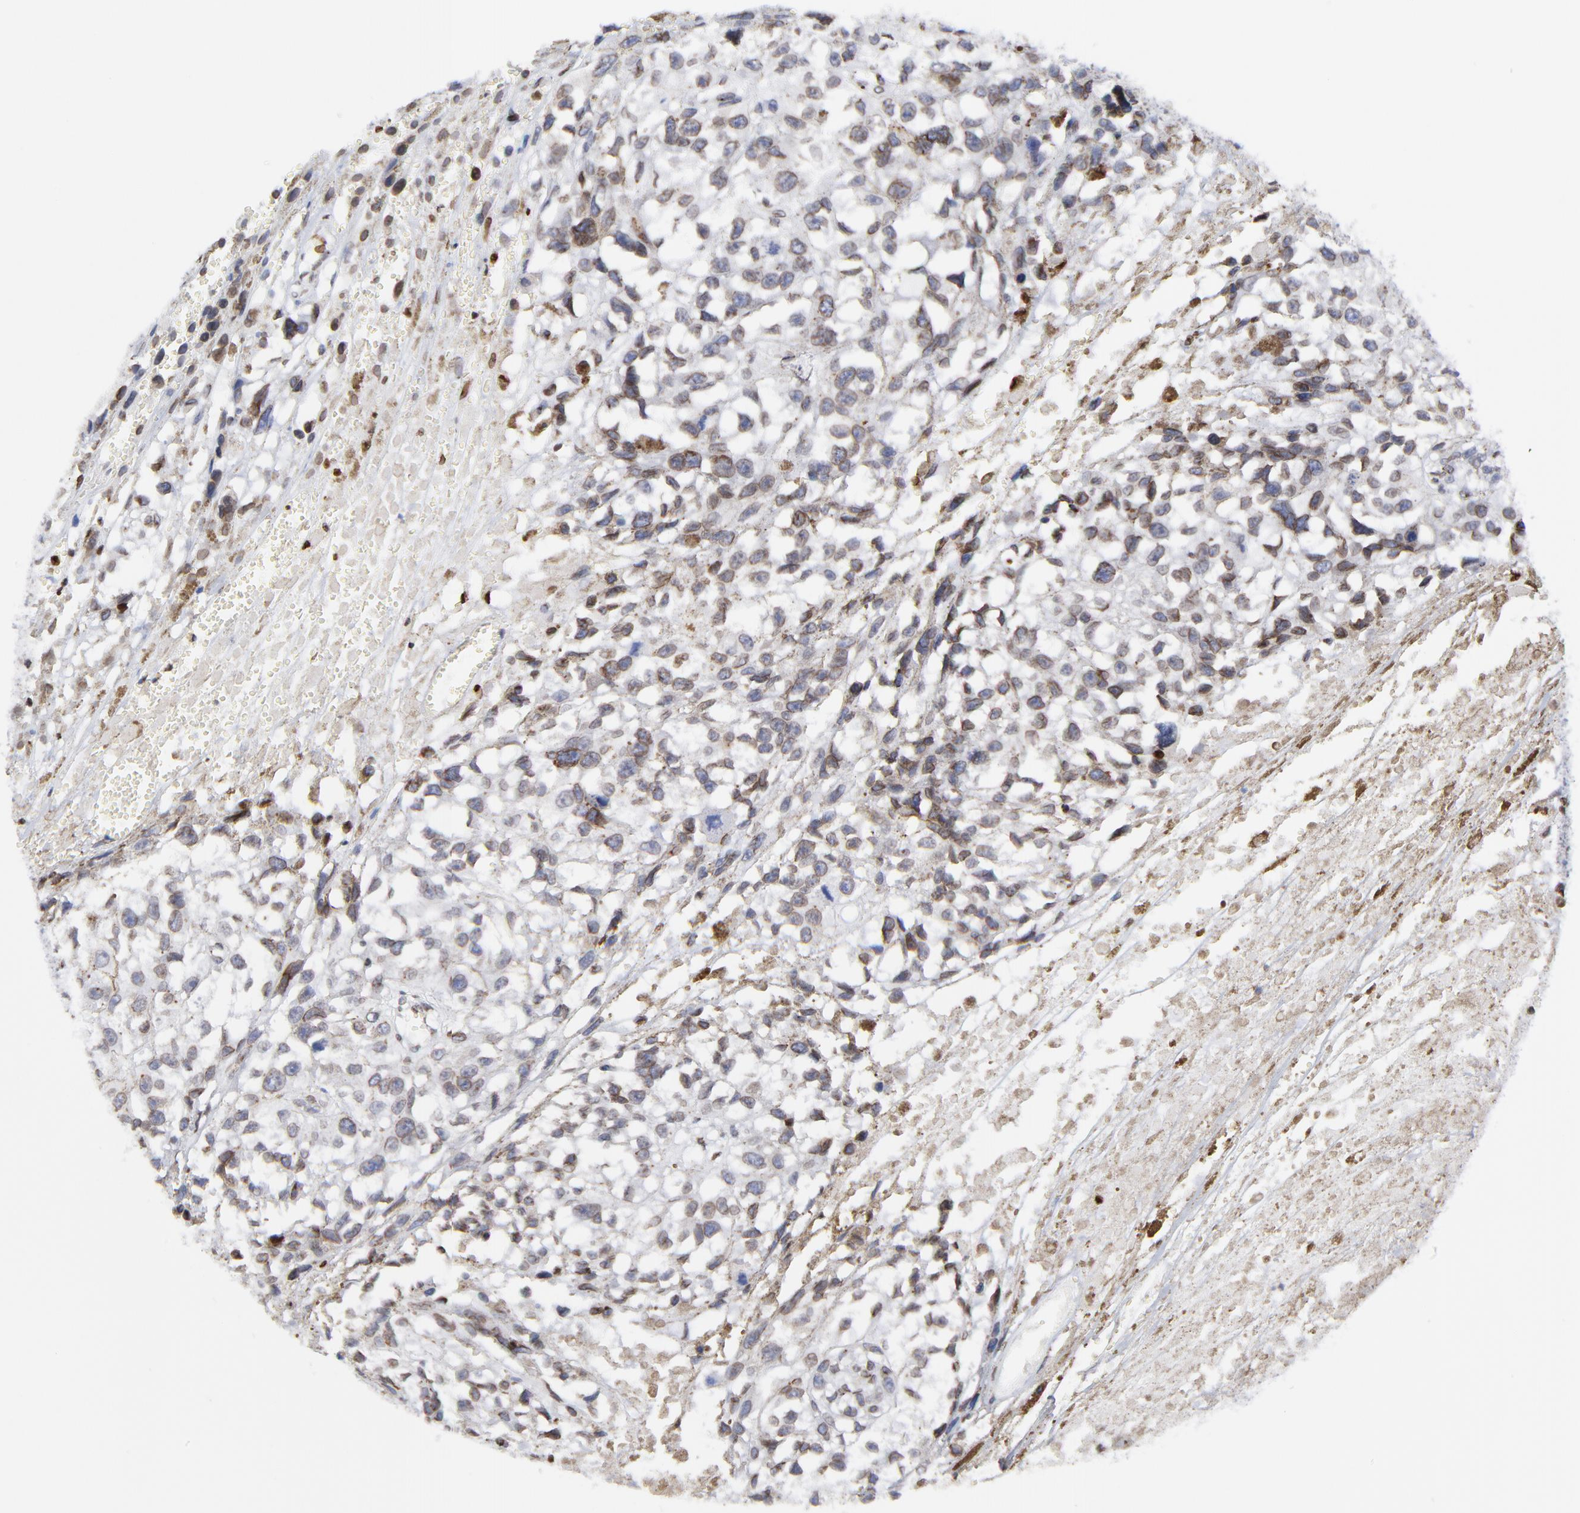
{"staining": {"intensity": "moderate", "quantity": "25%-75%", "location": "cytoplasmic/membranous,nuclear"}, "tissue": "melanoma", "cell_type": "Tumor cells", "image_type": "cancer", "snomed": [{"axis": "morphology", "description": "Malignant melanoma, Metastatic site"}, {"axis": "topography", "description": "Lymph node"}], "caption": "This is a micrograph of immunohistochemistry (IHC) staining of melanoma, which shows moderate expression in the cytoplasmic/membranous and nuclear of tumor cells.", "gene": "THAP7", "patient": {"sex": "male", "age": 59}}